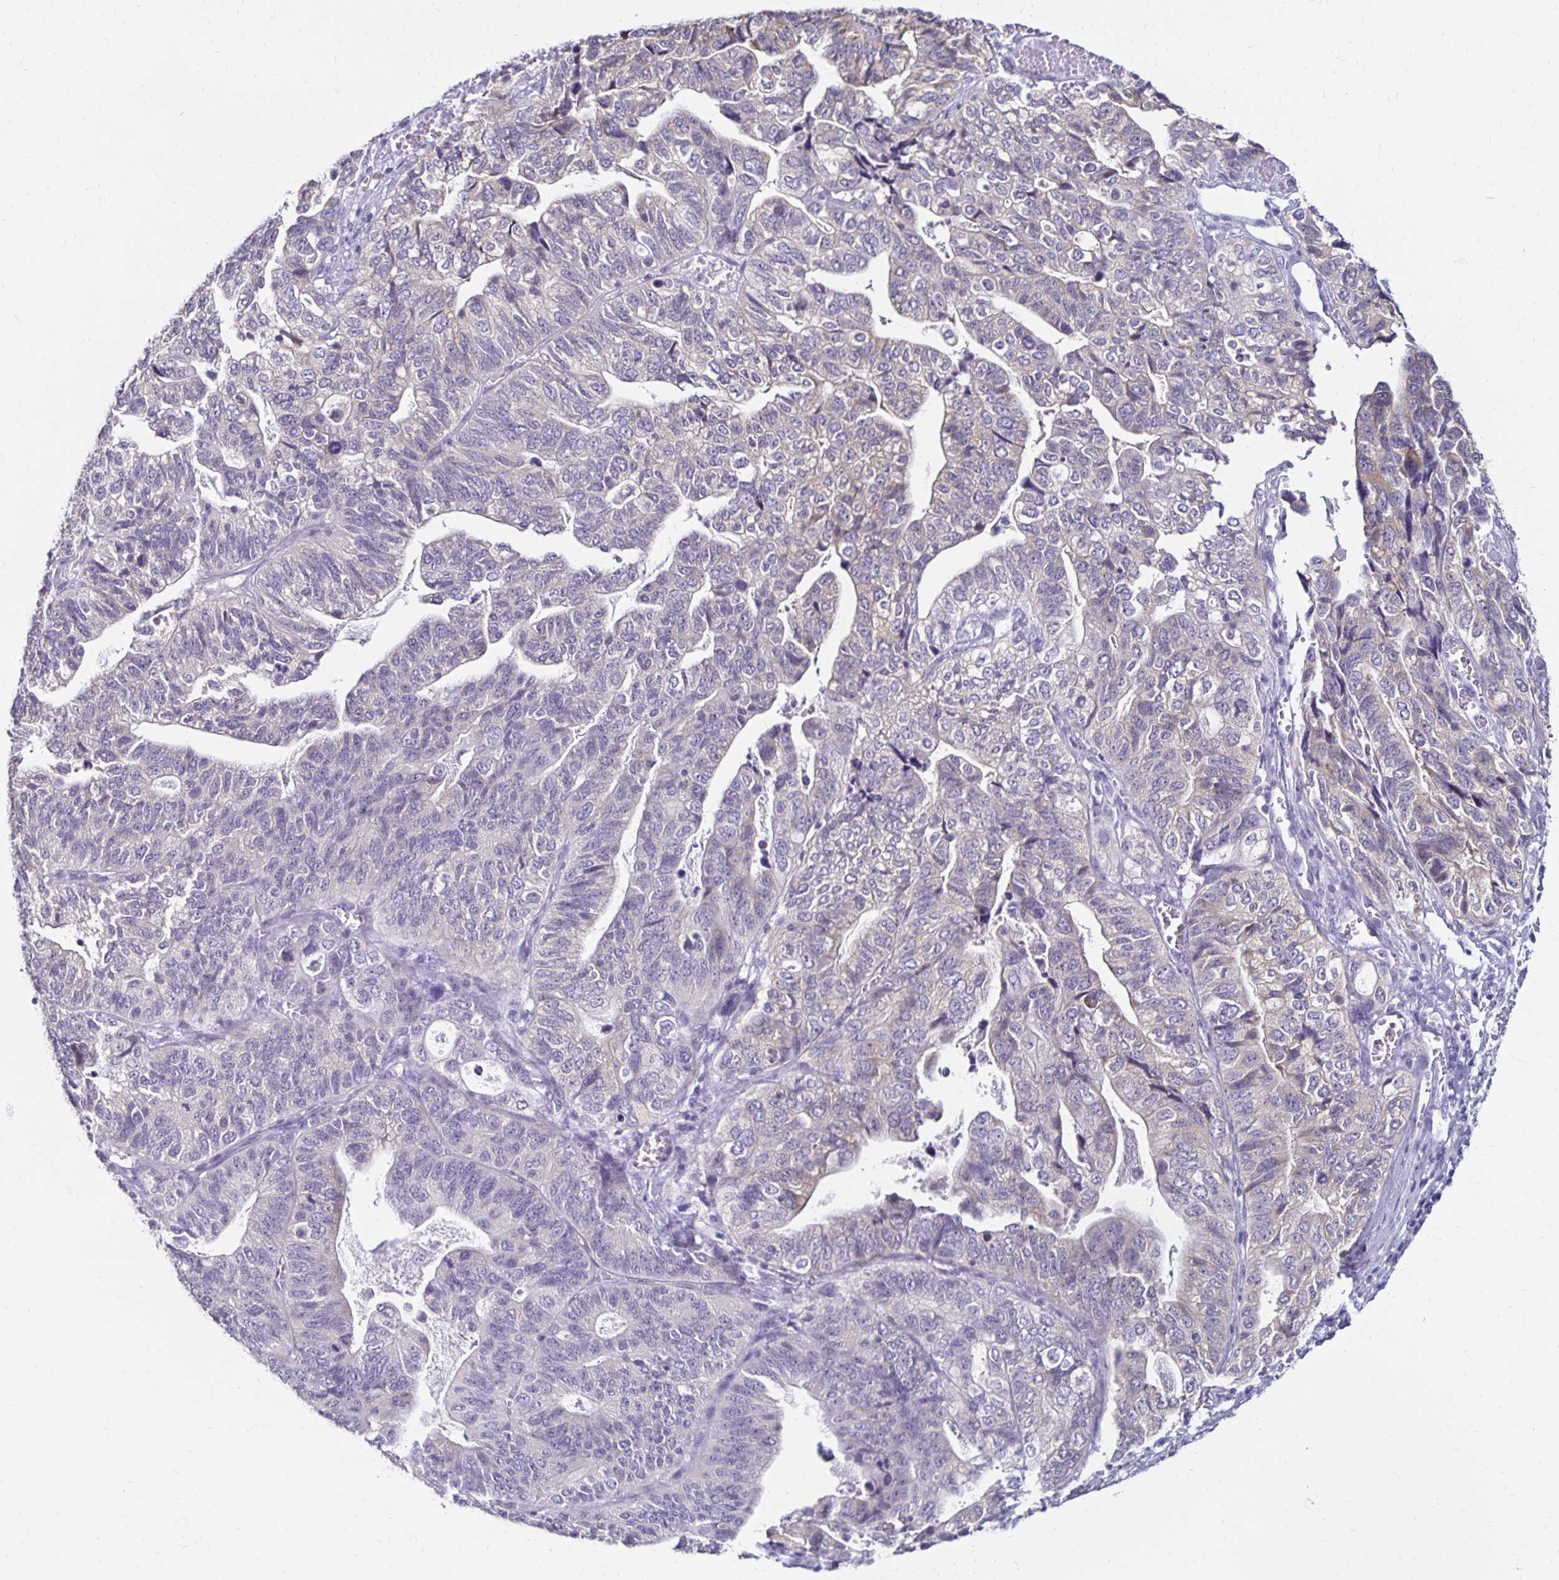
{"staining": {"intensity": "negative", "quantity": "none", "location": "none"}, "tissue": "stomach cancer", "cell_type": "Tumor cells", "image_type": "cancer", "snomed": [{"axis": "morphology", "description": "Adenocarcinoma, NOS"}, {"axis": "topography", "description": "Stomach, upper"}], "caption": "High magnification brightfield microscopy of stomach cancer (adenocarcinoma) stained with DAB (brown) and counterstained with hematoxylin (blue): tumor cells show no significant staining.", "gene": "TOMM34", "patient": {"sex": "female", "age": 67}}